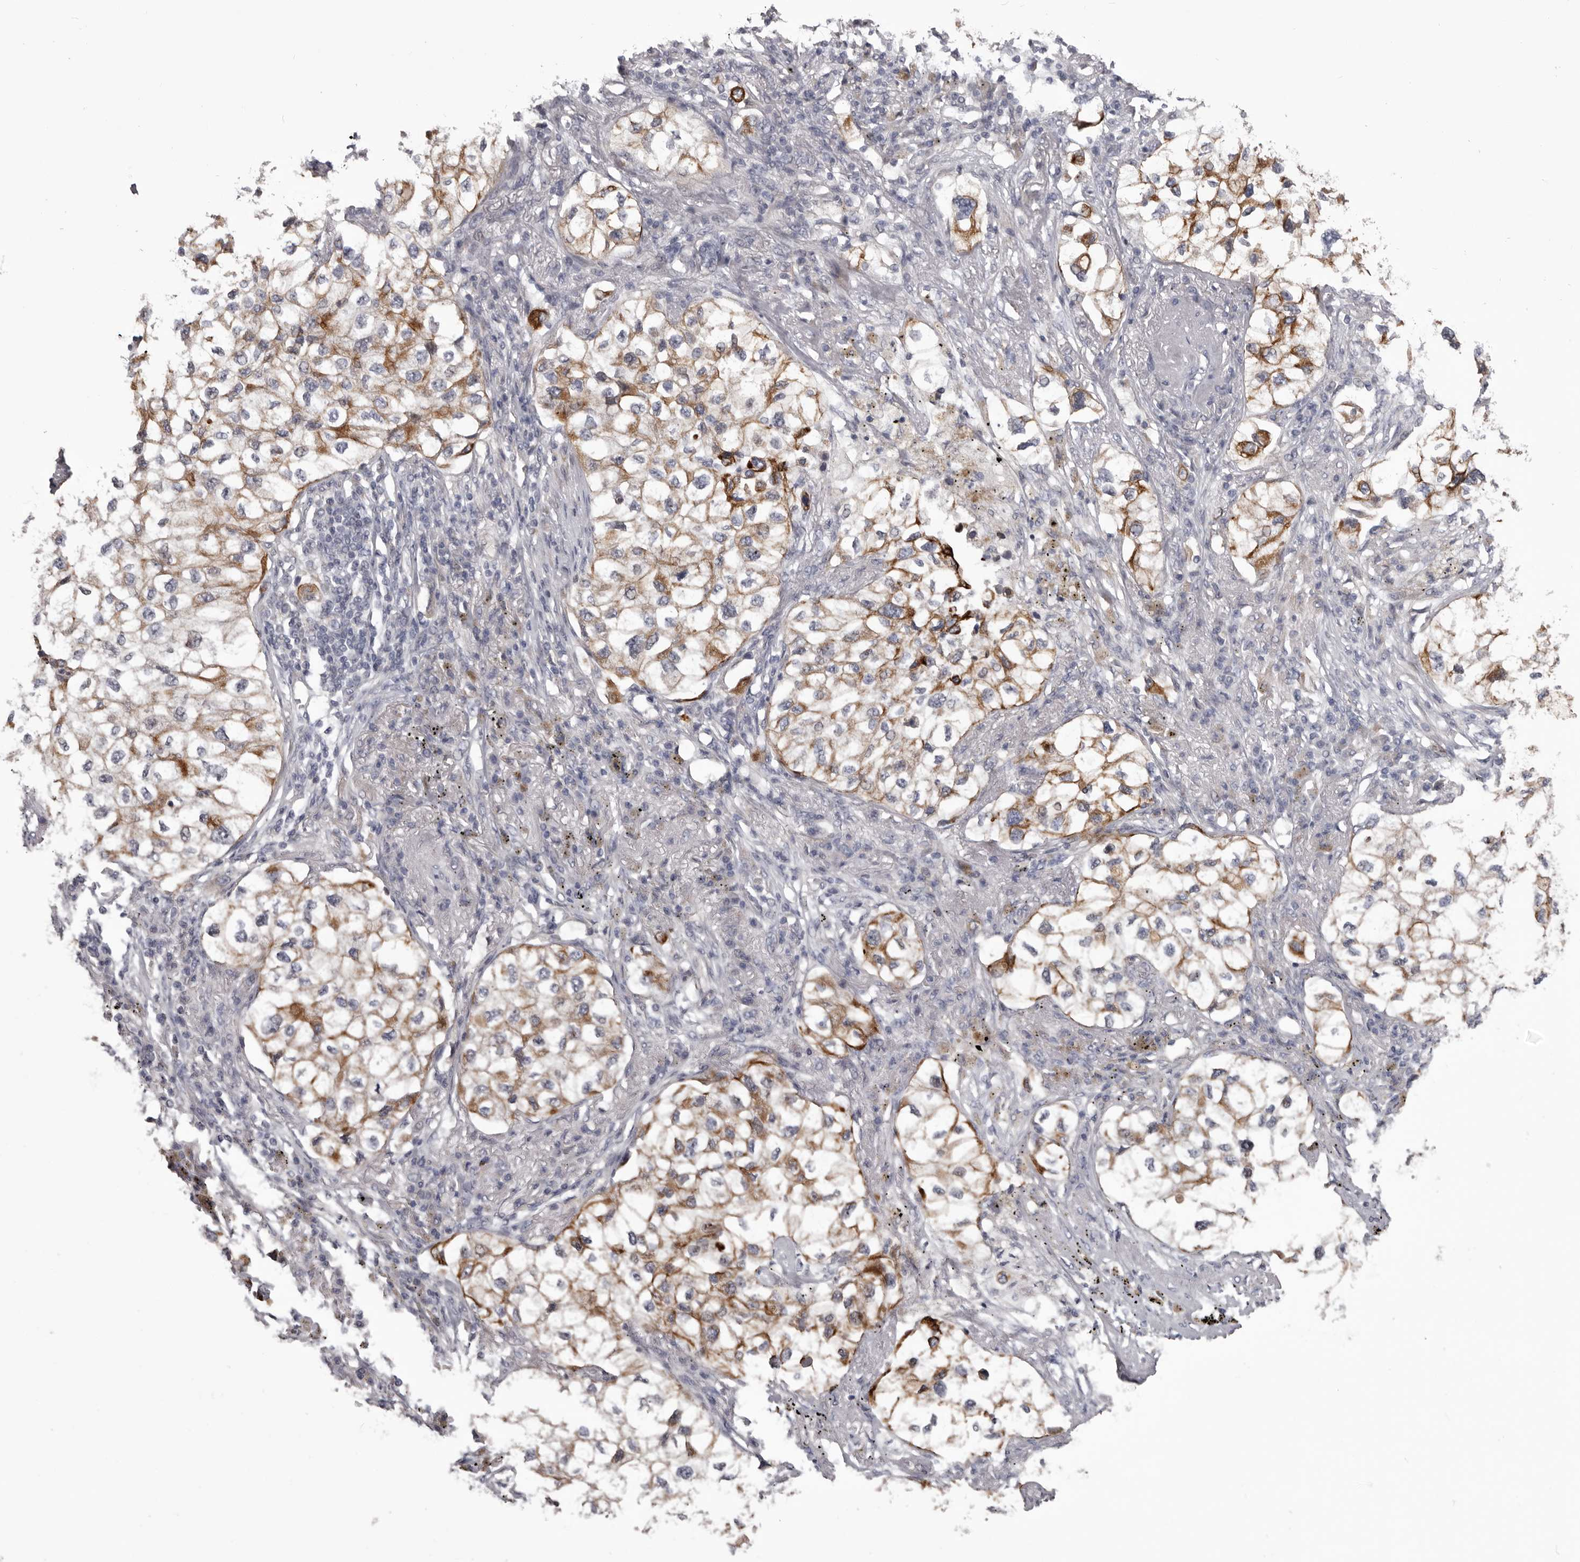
{"staining": {"intensity": "moderate", "quantity": "25%-75%", "location": "cytoplasmic/membranous"}, "tissue": "lung cancer", "cell_type": "Tumor cells", "image_type": "cancer", "snomed": [{"axis": "morphology", "description": "Adenocarcinoma, NOS"}, {"axis": "topography", "description": "Lung"}], "caption": "Tumor cells demonstrate medium levels of moderate cytoplasmic/membranous expression in about 25%-75% of cells in lung adenocarcinoma.", "gene": "LPAR6", "patient": {"sex": "male", "age": 63}}